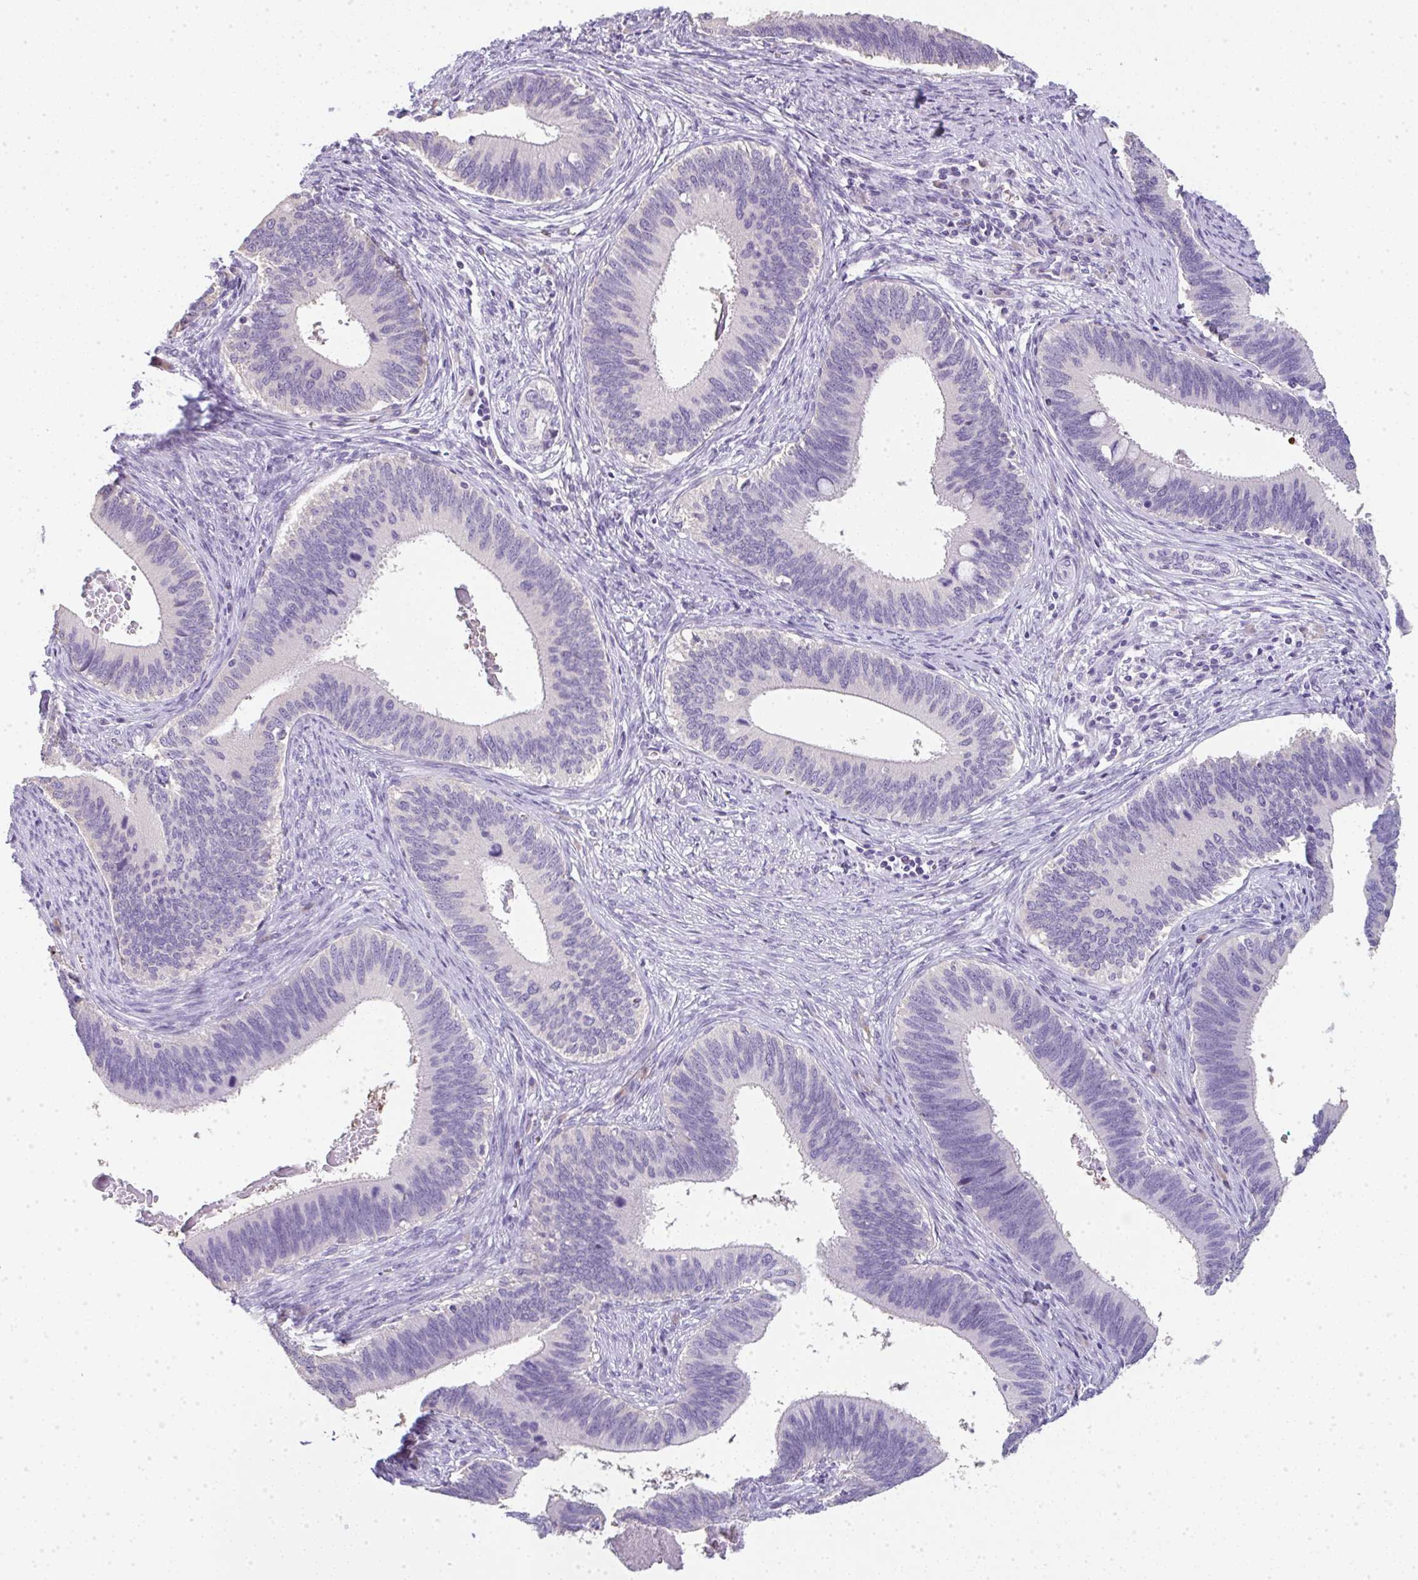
{"staining": {"intensity": "negative", "quantity": "none", "location": "none"}, "tissue": "cervical cancer", "cell_type": "Tumor cells", "image_type": "cancer", "snomed": [{"axis": "morphology", "description": "Adenocarcinoma, NOS"}, {"axis": "topography", "description": "Cervix"}], "caption": "IHC of cervical cancer (adenocarcinoma) shows no expression in tumor cells. (Immunohistochemistry (ihc), brightfield microscopy, high magnification).", "gene": "LPAR4", "patient": {"sex": "female", "age": 42}}